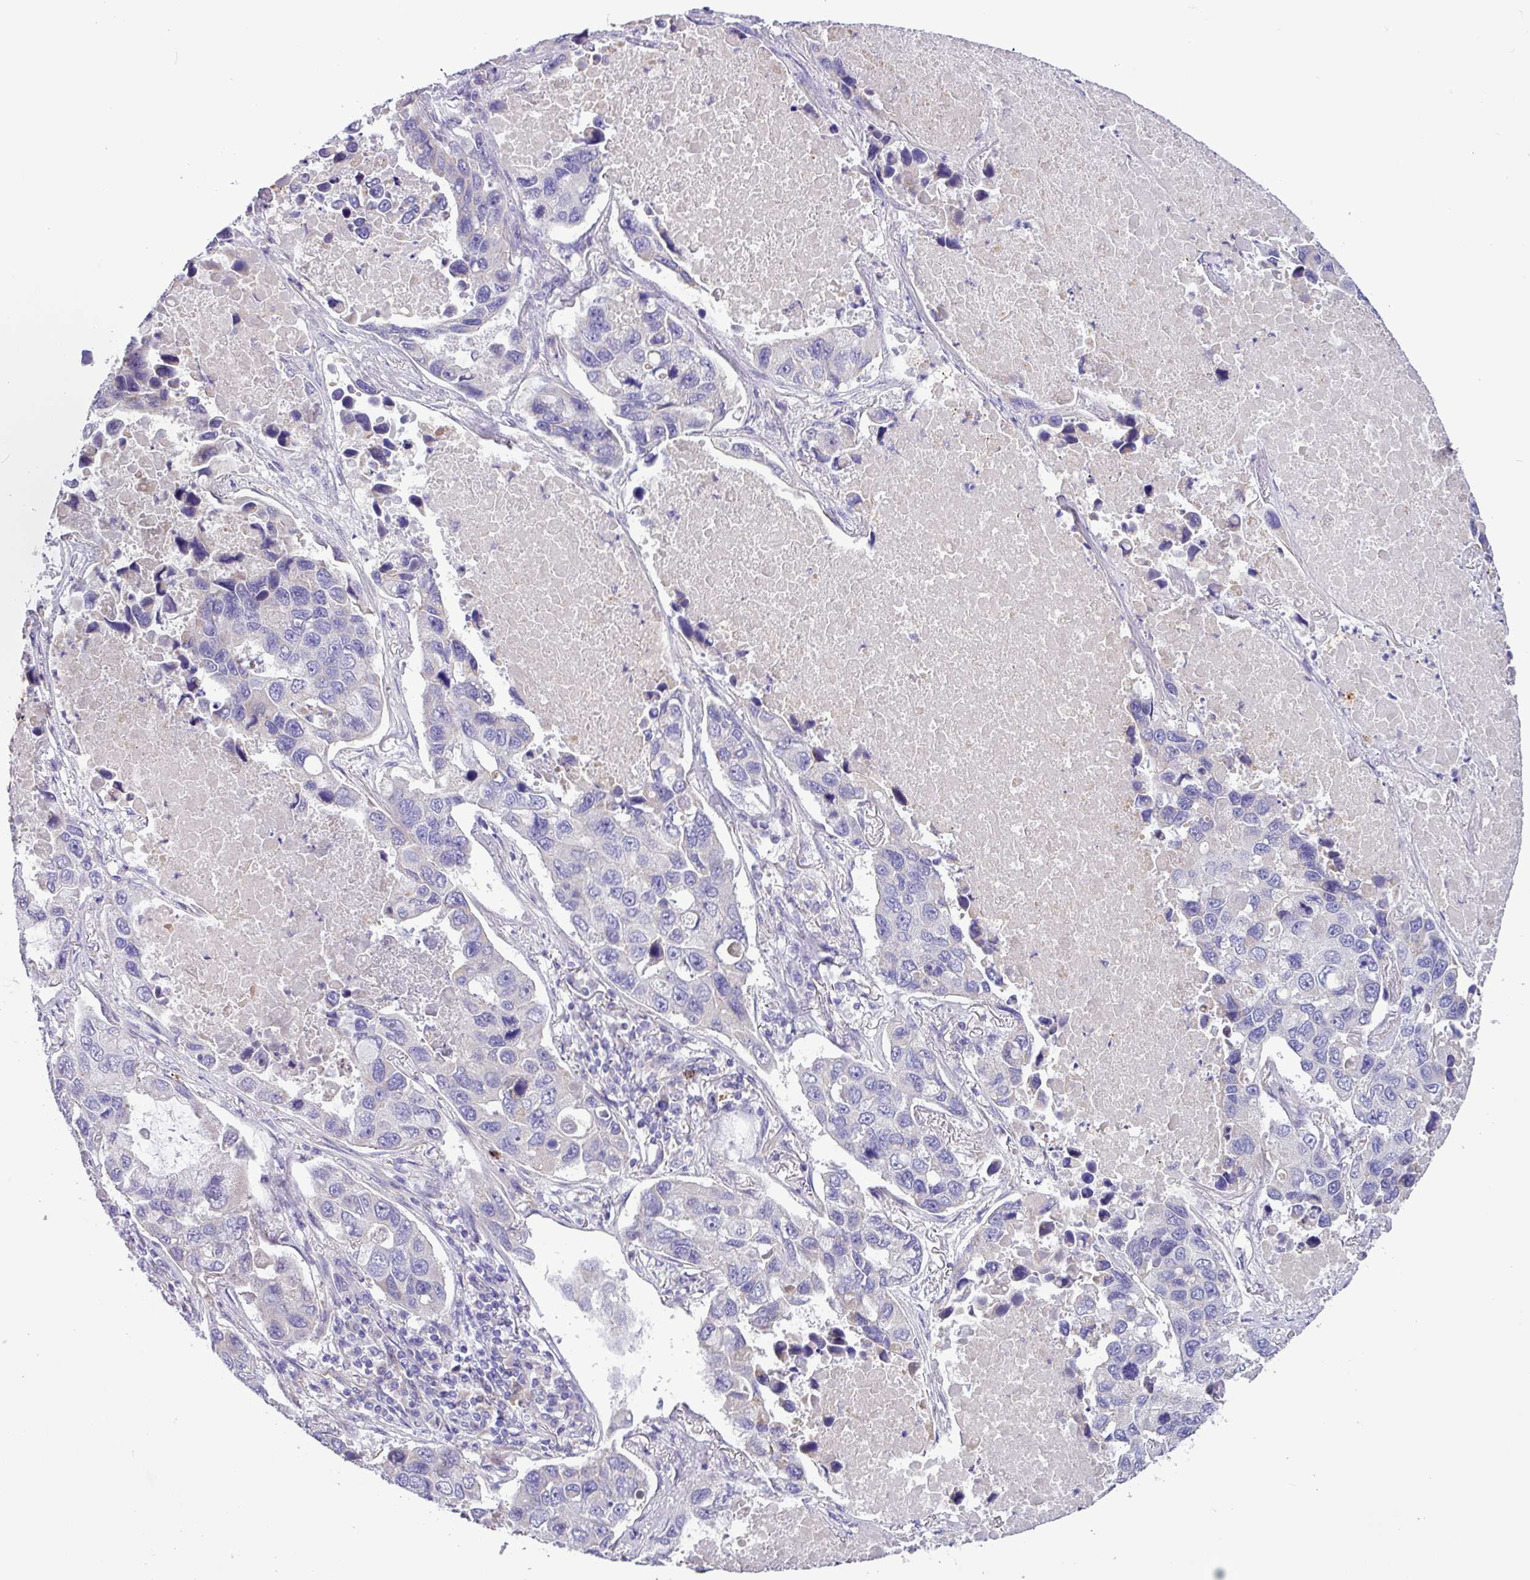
{"staining": {"intensity": "negative", "quantity": "none", "location": "none"}, "tissue": "lung cancer", "cell_type": "Tumor cells", "image_type": "cancer", "snomed": [{"axis": "morphology", "description": "Adenocarcinoma, NOS"}, {"axis": "topography", "description": "Lung"}], "caption": "Adenocarcinoma (lung) was stained to show a protein in brown. There is no significant staining in tumor cells.", "gene": "MRM2", "patient": {"sex": "male", "age": 64}}